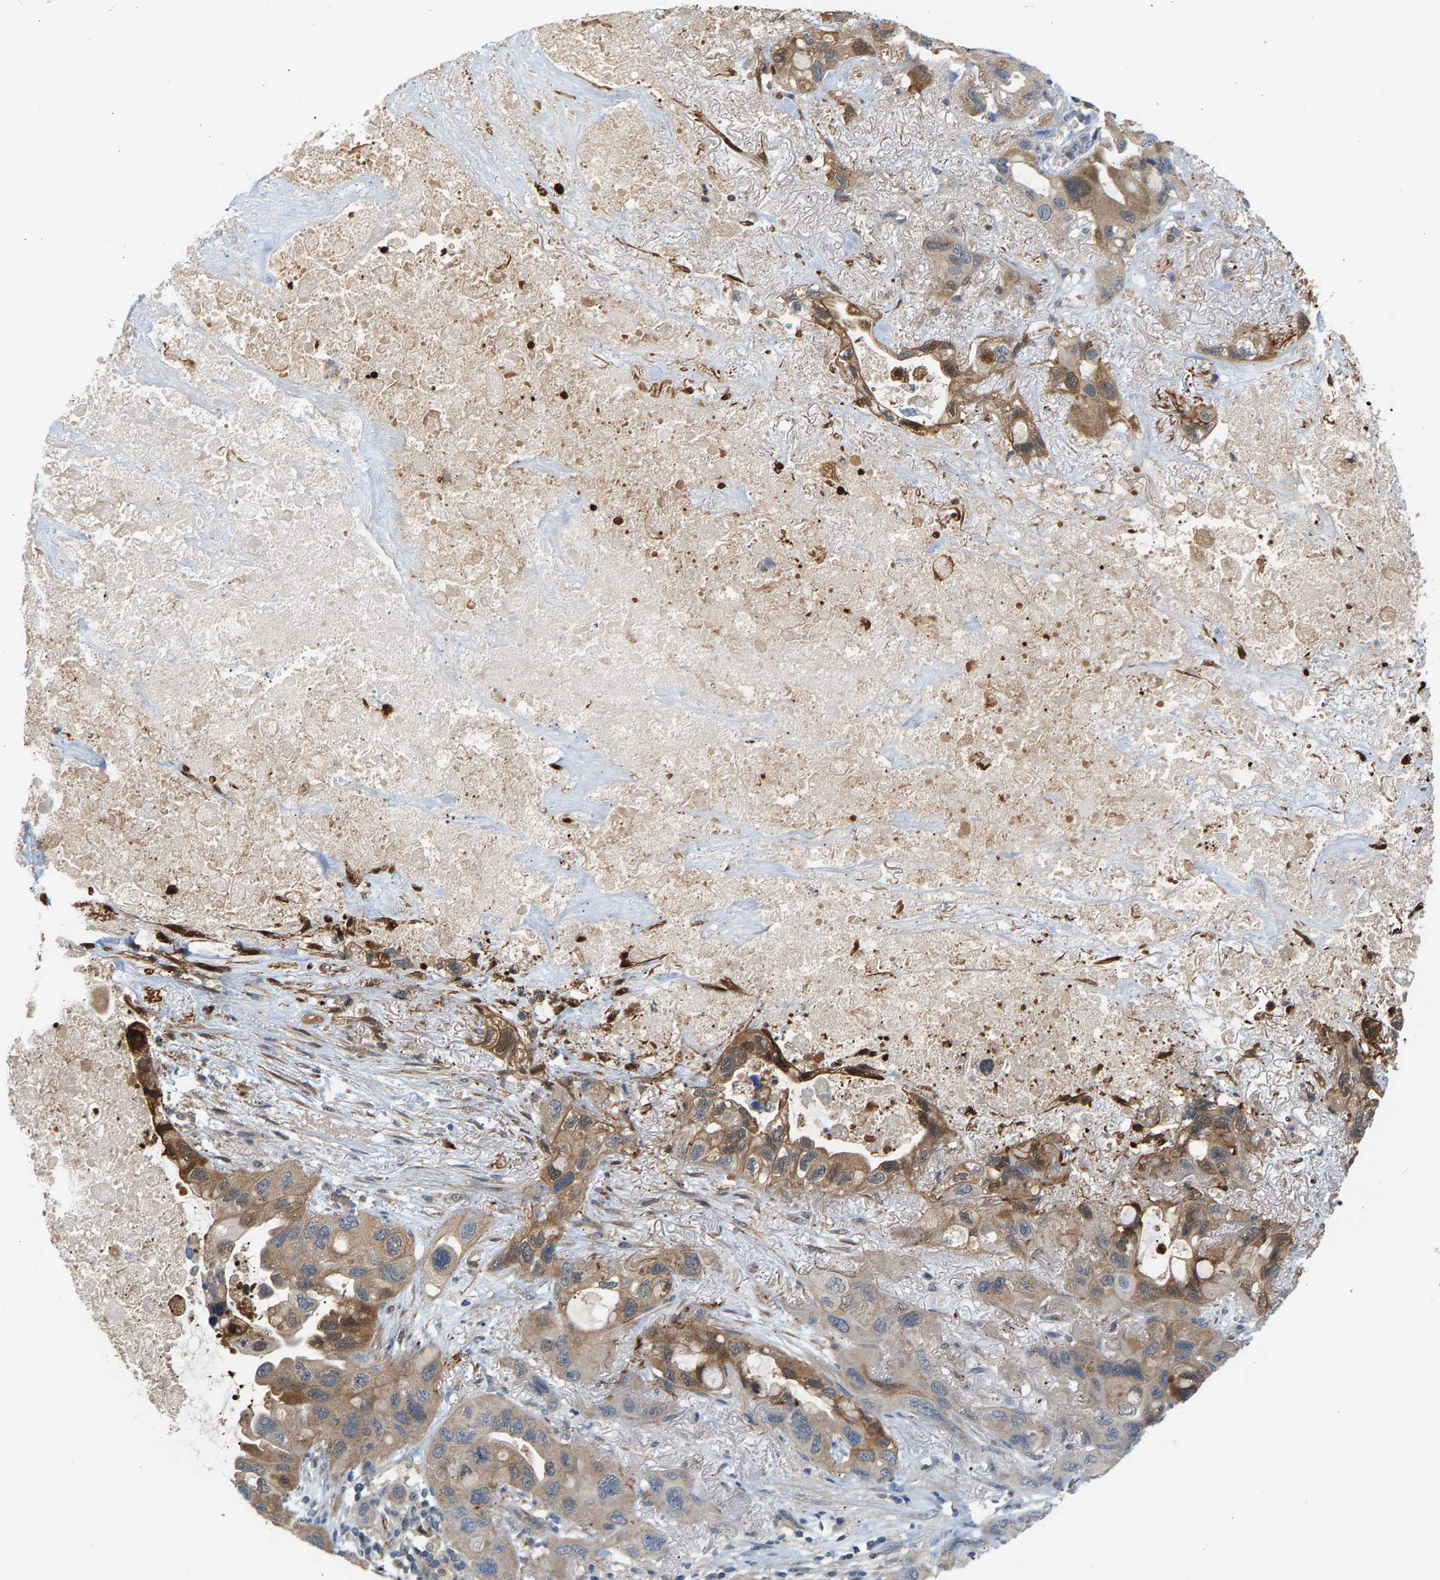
{"staining": {"intensity": "moderate", "quantity": "25%-75%", "location": "cytoplasmic/membranous"}, "tissue": "lung cancer", "cell_type": "Tumor cells", "image_type": "cancer", "snomed": [{"axis": "morphology", "description": "Squamous cell carcinoma, NOS"}, {"axis": "topography", "description": "Lung"}], "caption": "Moderate cytoplasmic/membranous positivity is present in approximately 25%-75% of tumor cells in lung cancer.", "gene": "KRTAP27-1", "patient": {"sex": "female", "age": 73}}